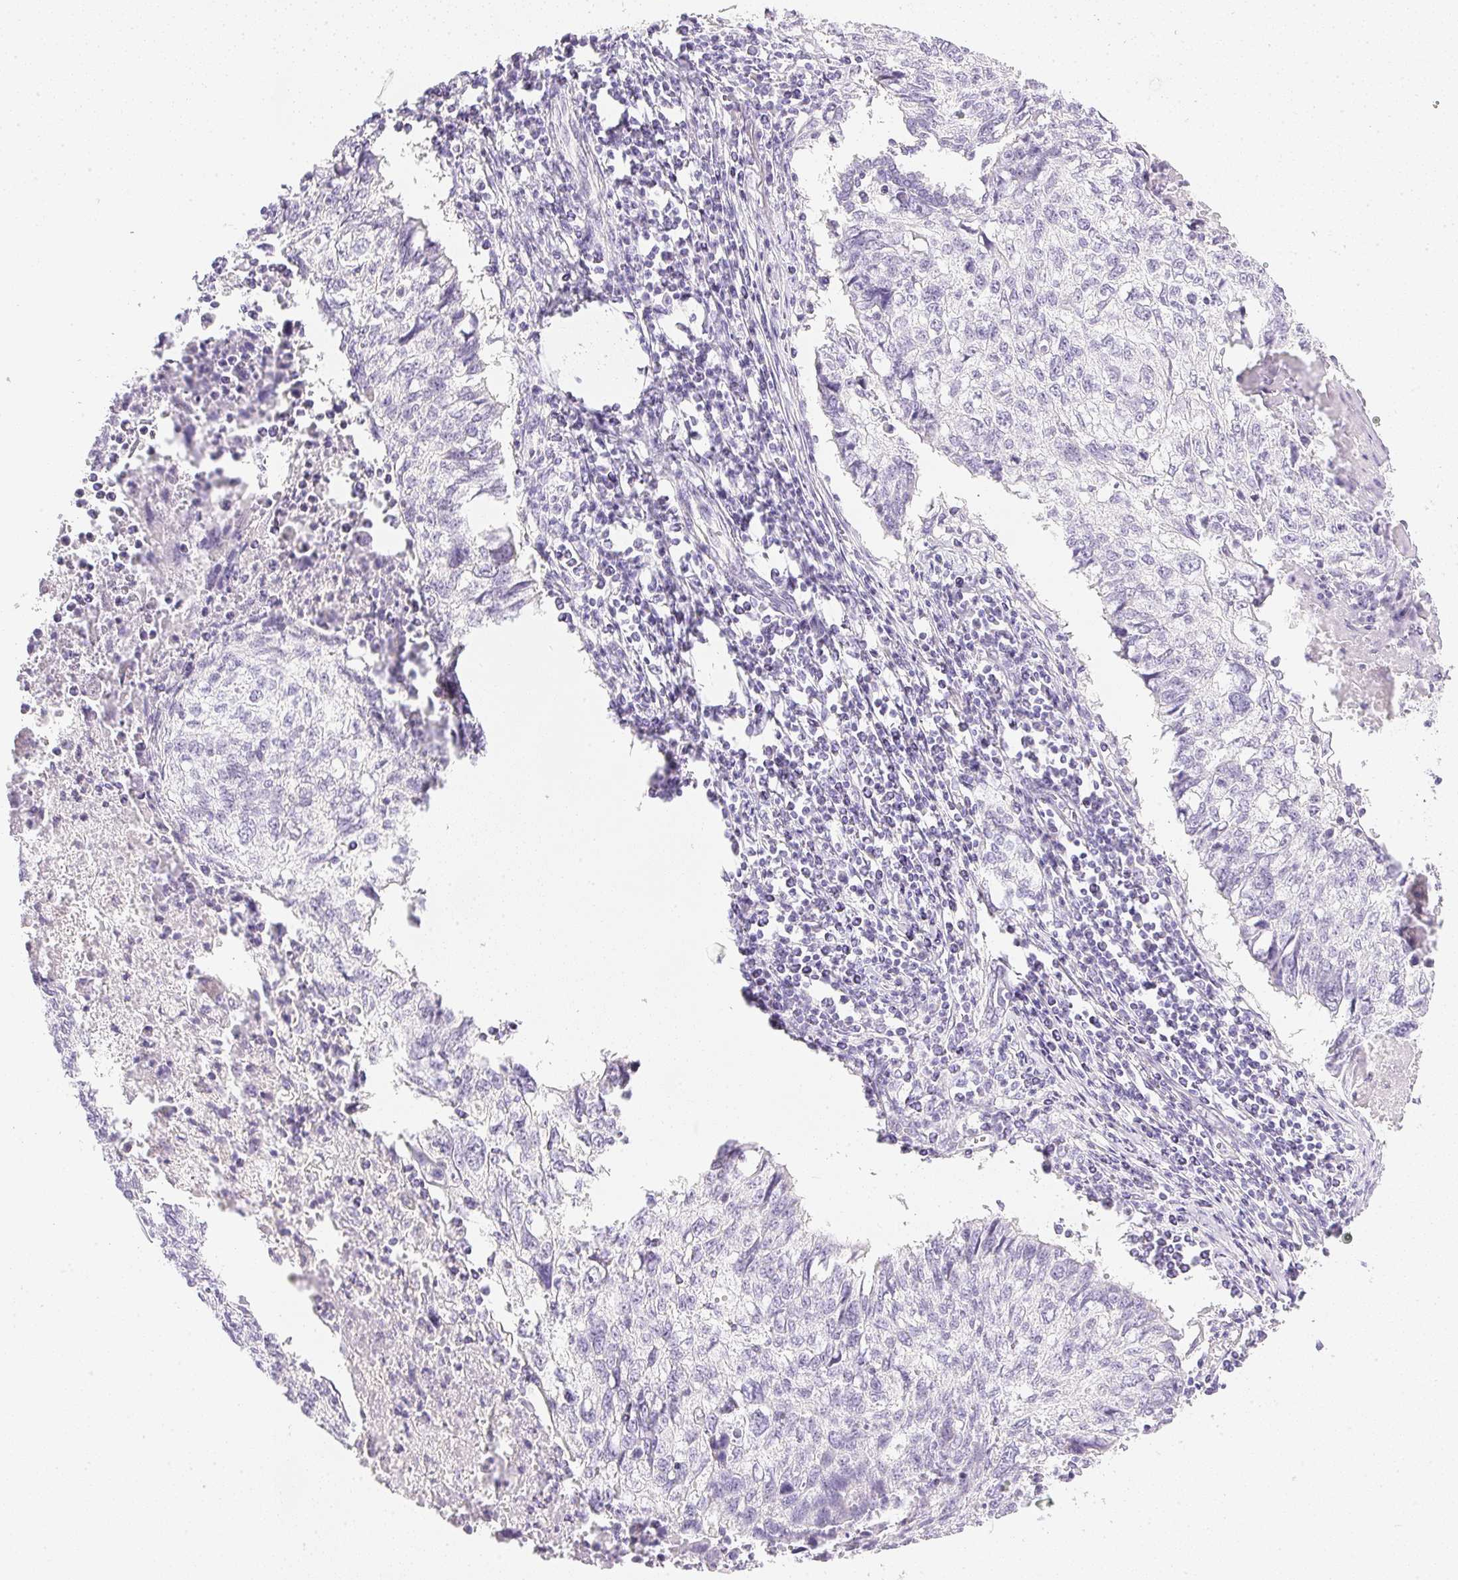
{"staining": {"intensity": "negative", "quantity": "none", "location": "none"}, "tissue": "lung cancer", "cell_type": "Tumor cells", "image_type": "cancer", "snomed": [{"axis": "morphology", "description": "Normal morphology"}, {"axis": "morphology", "description": "Aneuploidy"}, {"axis": "morphology", "description": "Squamous cell carcinoma, NOS"}, {"axis": "topography", "description": "Lymph node"}, {"axis": "topography", "description": "Lung"}], "caption": "An immunohistochemistry (IHC) micrograph of lung cancer (squamous cell carcinoma) is shown. There is no staining in tumor cells of lung cancer (squamous cell carcinoma). (Brightfield microscopy of DAB (3,3'-diaminobenzidine) immunohistochemistry at high magnification).", "gene": "CTRL", "patient": {"sex": "female", "age": 76}}